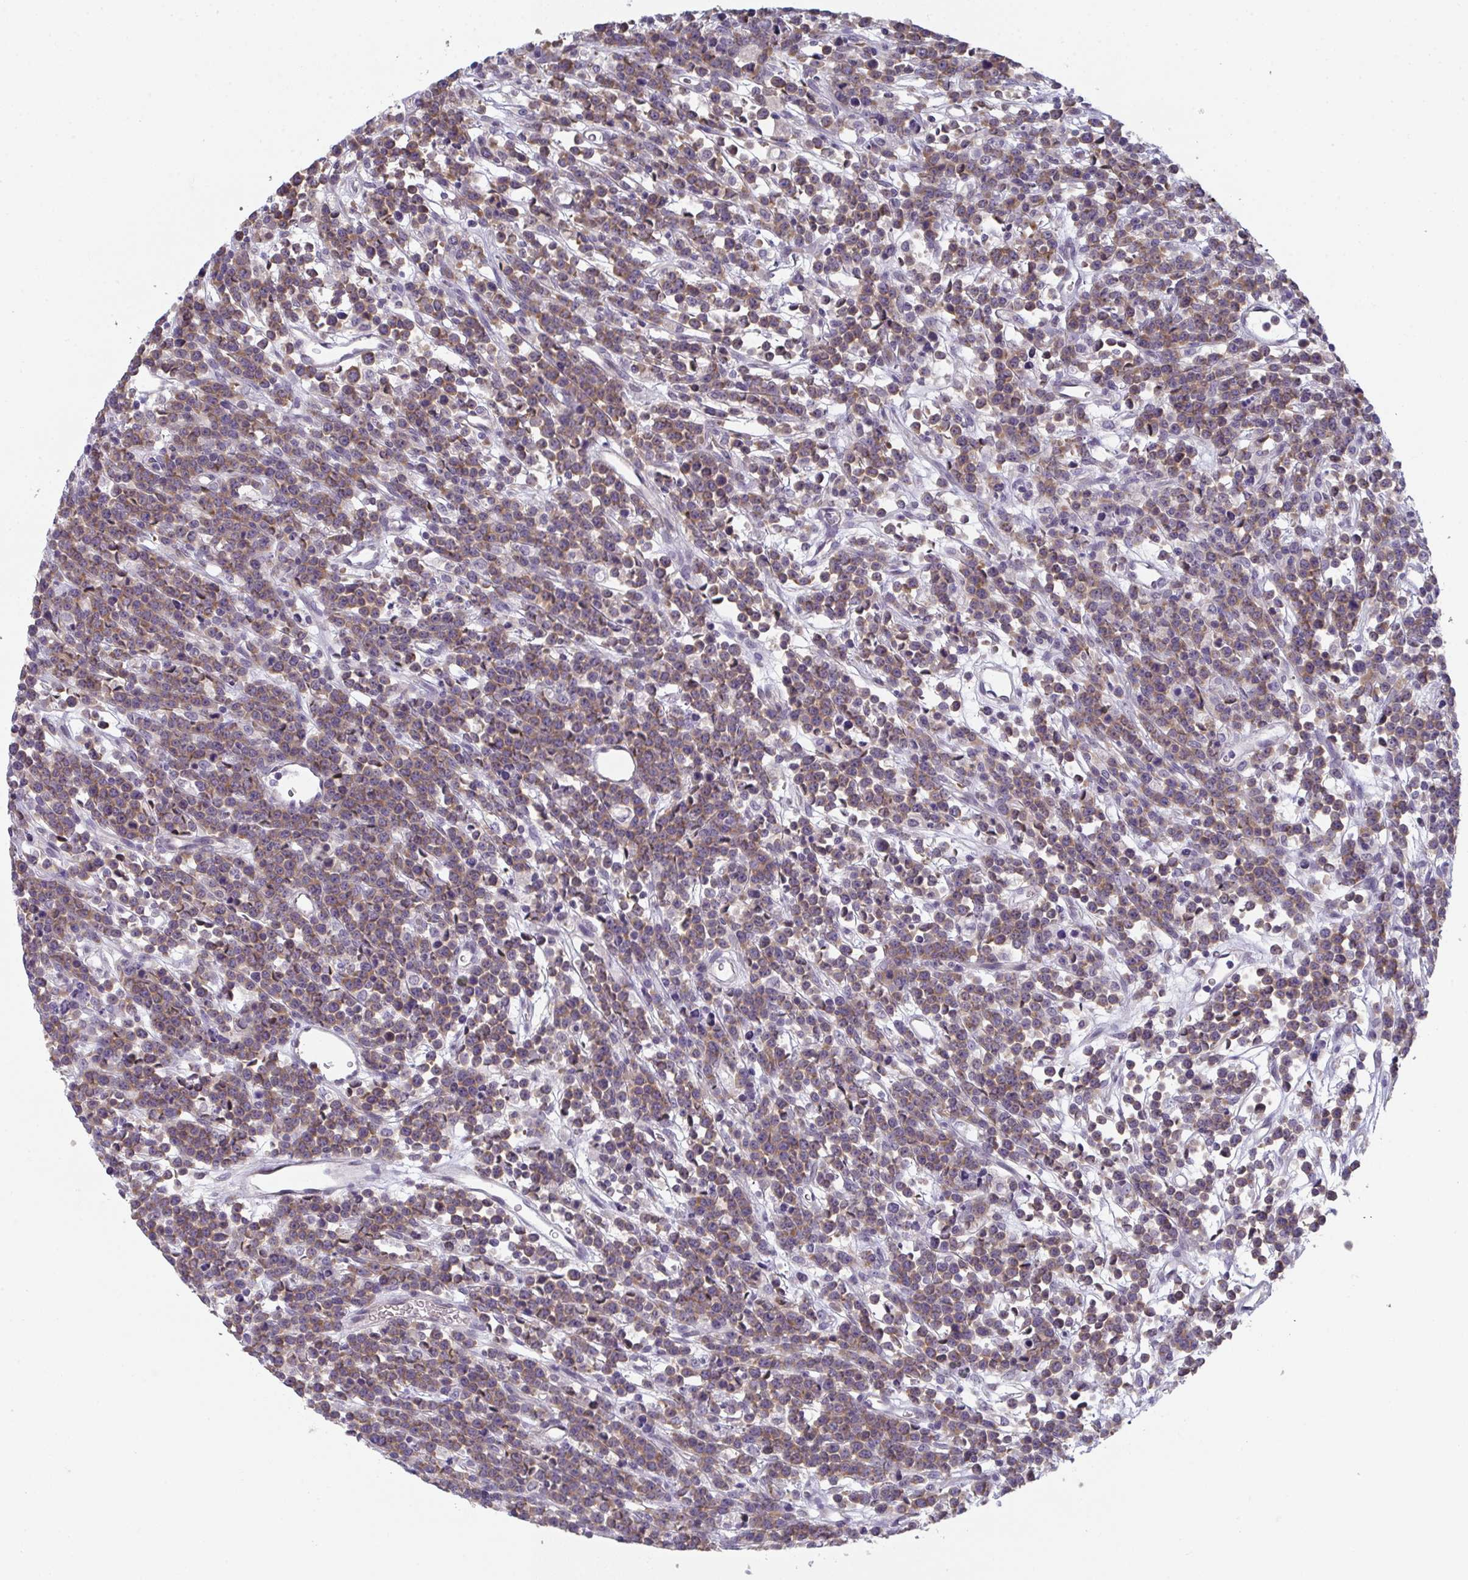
{"staining": {"intensity": "moderate", "quantity": ">75%", "location": "cytoplasmic/membranous"}, "tissue": "lymphoma", "cell_type": "Tumor cells", "image_type": "cancer", "snomed": [{"axis": "morphology", "description": "Malignant lymphoma, non-Hodgkin's type, High grade"}, {"axis": "topography", "description": "Ovary"}], "caption": "High-magnification brightfield microscopy of lymphoma stained with DAB (3,3'-diaminobenzidine) (brown) and counterstained with hematoxylin (blue). tumor cells exhibit moderate cytoplasmic/membranous expression is appreciated in about>75% of cells. (brown staining indicates protein expression, while blue staining denotes nuclei).", "gene": "RIOK1", "patient": {"sex": "female", "age": 56}}